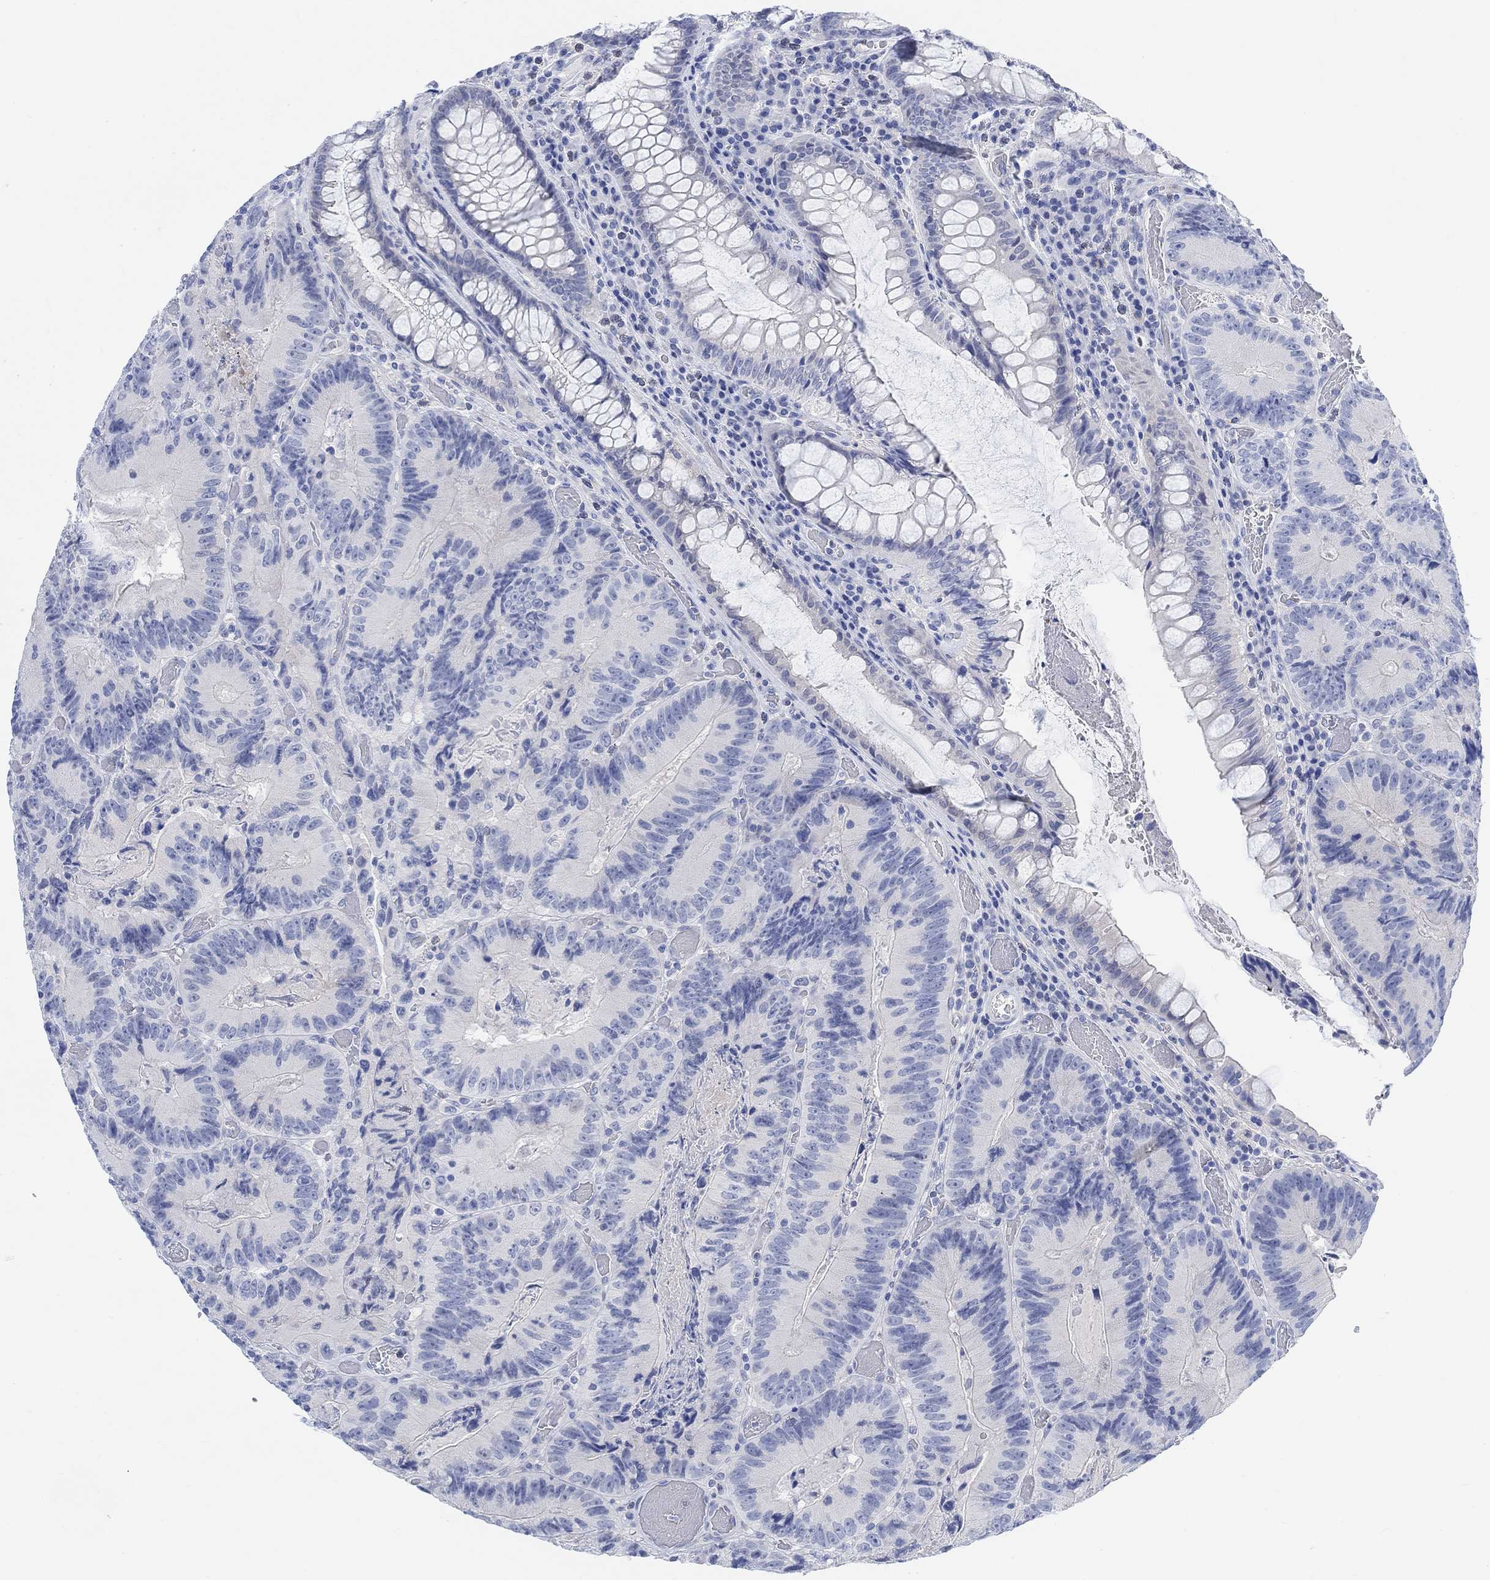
{"staining": {"intensity": "negative", "quantity": "none", "location": "none"}, "tissue": "colorectal cancer", "cell_type": "Tumor cells", "image_type": "cancer", "snomed": [{"axis": "morphology", "description": "Adenocarcinoma, NOS"}, {"axis": "topography", "description": "Colon"}], "caption": "Immunohistochemistry (IHC) photomicrograph of human colorectal adenocarcinoma stained for a protein (brown), which displays no staining in tumor cells.", "gene": "ENO4", "patient": {"sex": "female", "age": 86}}